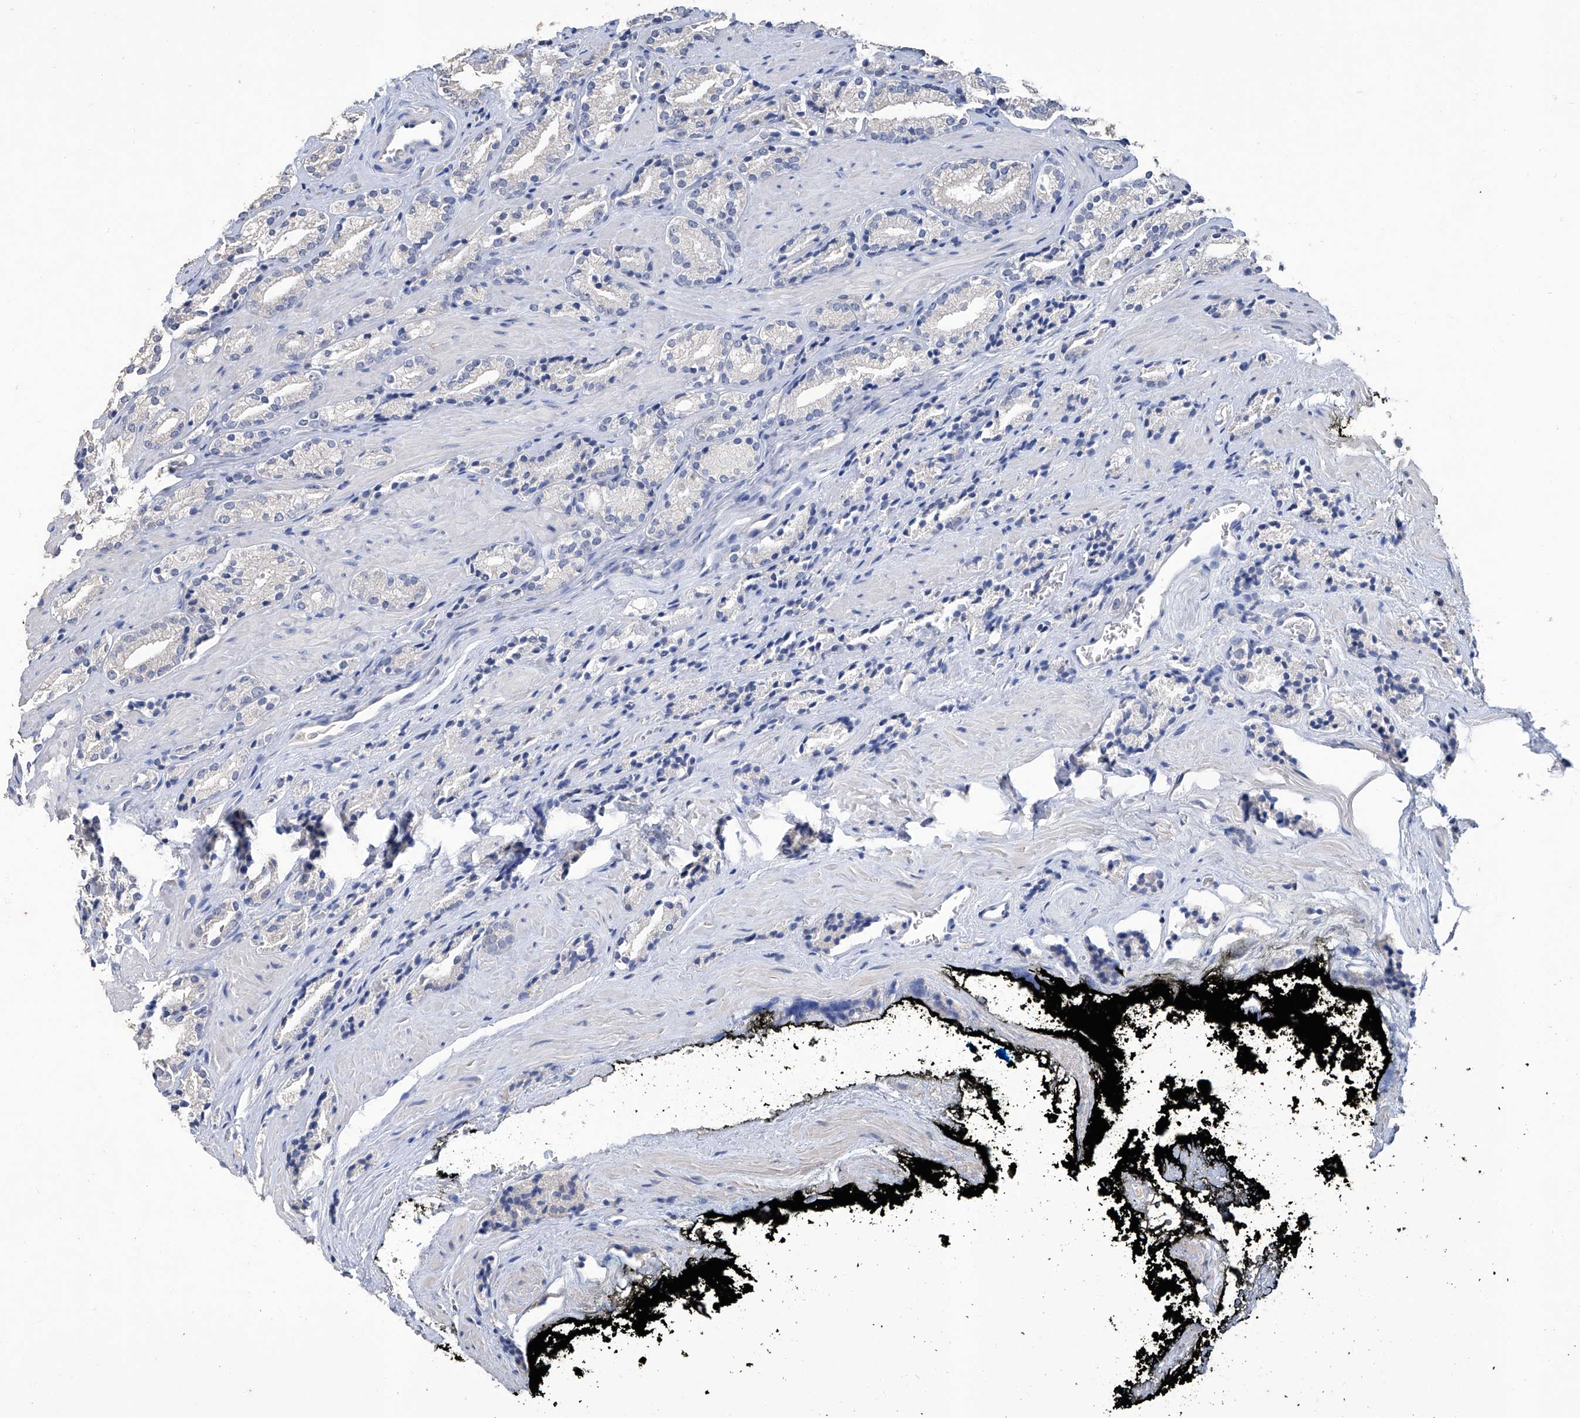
{"staining": {"intensity": "negative", "quantity": "none", "location": "none"}, "tissue": "prostate cancer", "cell_type": "Tumor cells", "image_type": "cancer", "snomed": [{"axis": "morphology", "description": "Adenocarcinoma, High grade"}, {"axis": "topography", "description": "Prostate"}], "caption": "Immunohistochemistry of human prostate cancer (high-grade adenocarcinoma) shows no expression in tumor cells.", "gene": "GPT", "patient": {"sex": "male", "age": 71}}